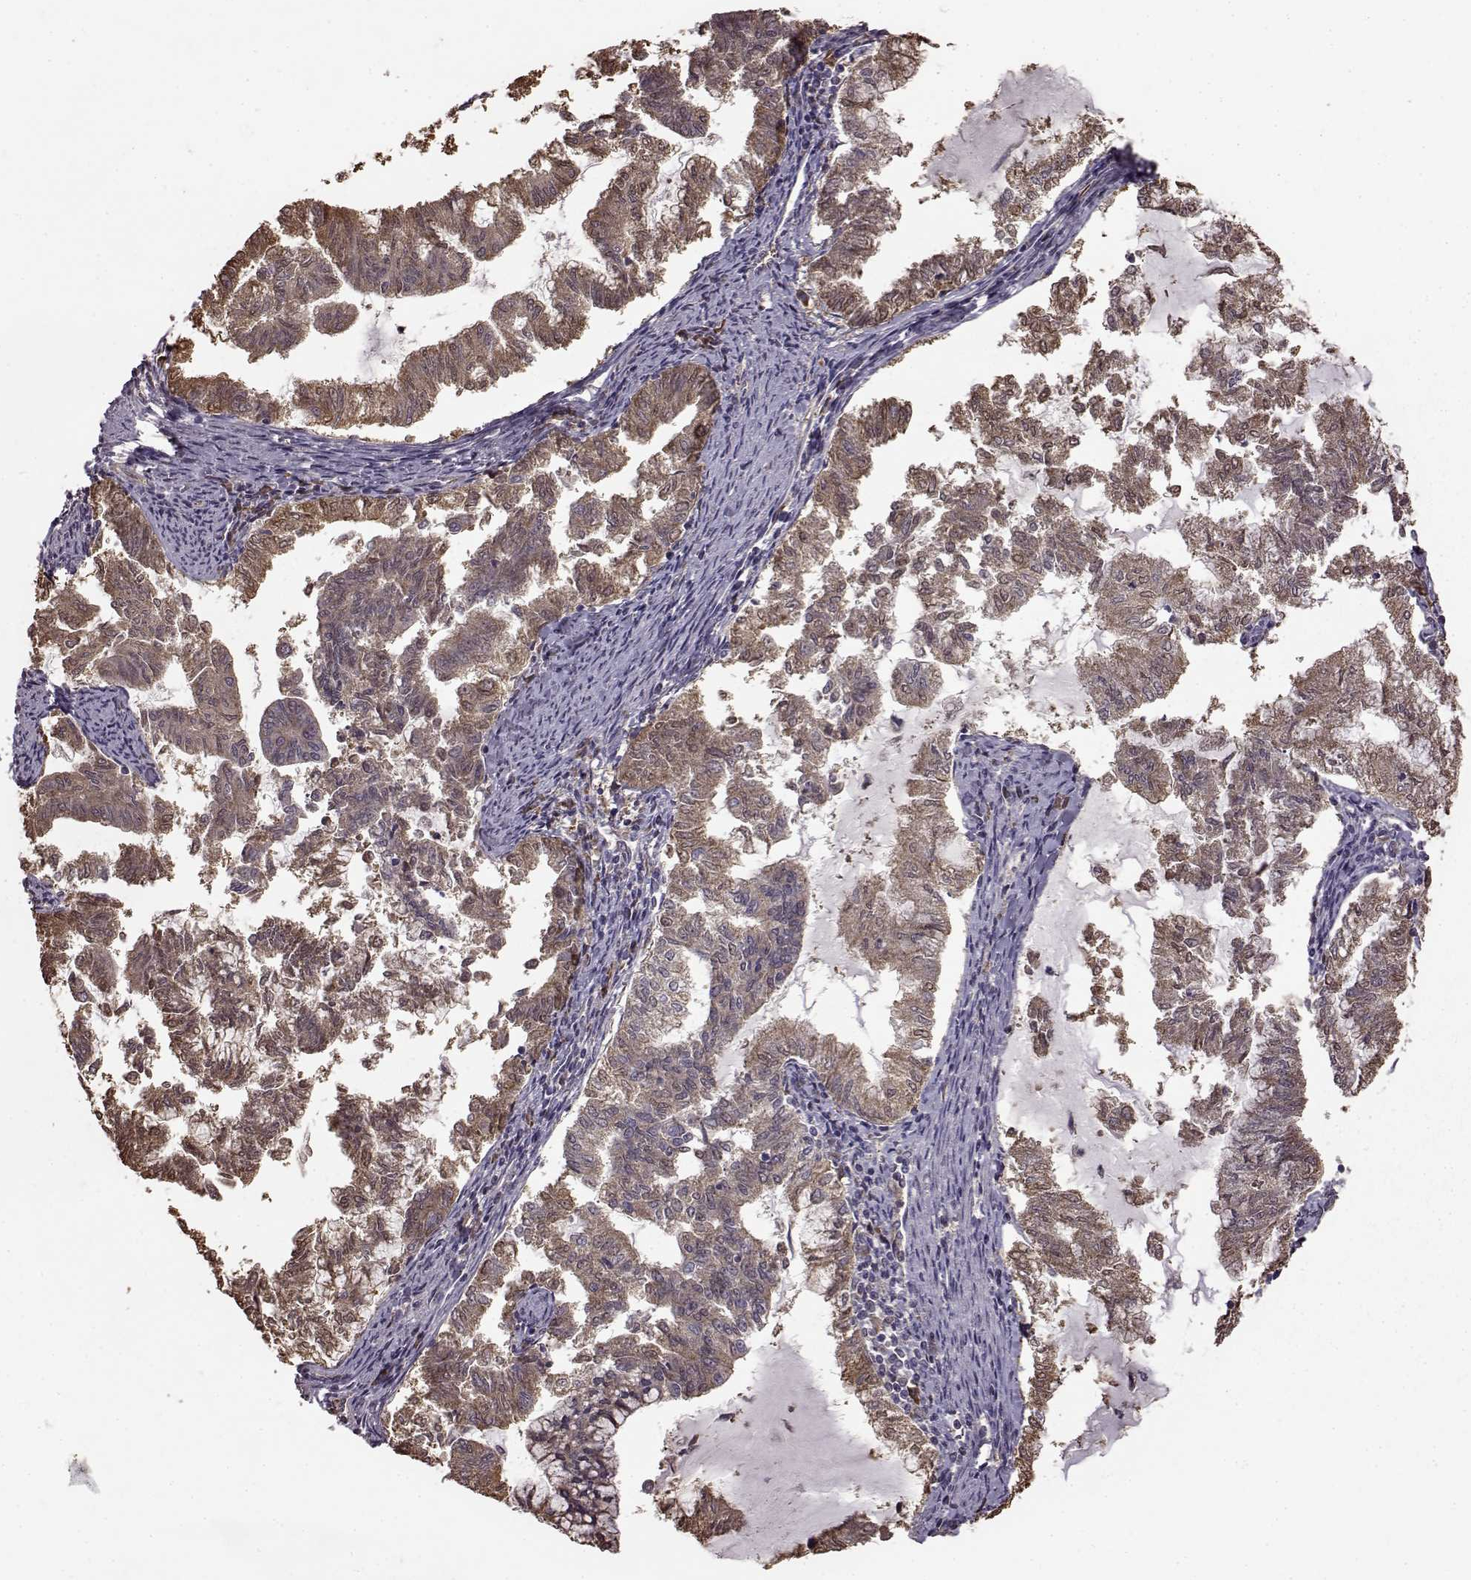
{"staining": {"intensity": "moderate", "quantity": "25%-75%", "location": "cytoplasmic/membranous"}, "tissue": "endometrial cancer", "cell_type": "Tumor cells", "image_type": "cancer", "snomed": [{"axis": "morphology", "description": "Adenocarcinoma, NOS"}, {"axis": "topography", "description": "Endometrium"}], "caption": "The photomicrograph exhibits immunohistochemical staining of endometrial adenocarcinoma. There is moderate cytoplasmic/membranous positivity is appreciated in about 25%-75% of tumor cells.", "gene": "NME1-NME2", "patient": {"sex": "female", "age": 79}}